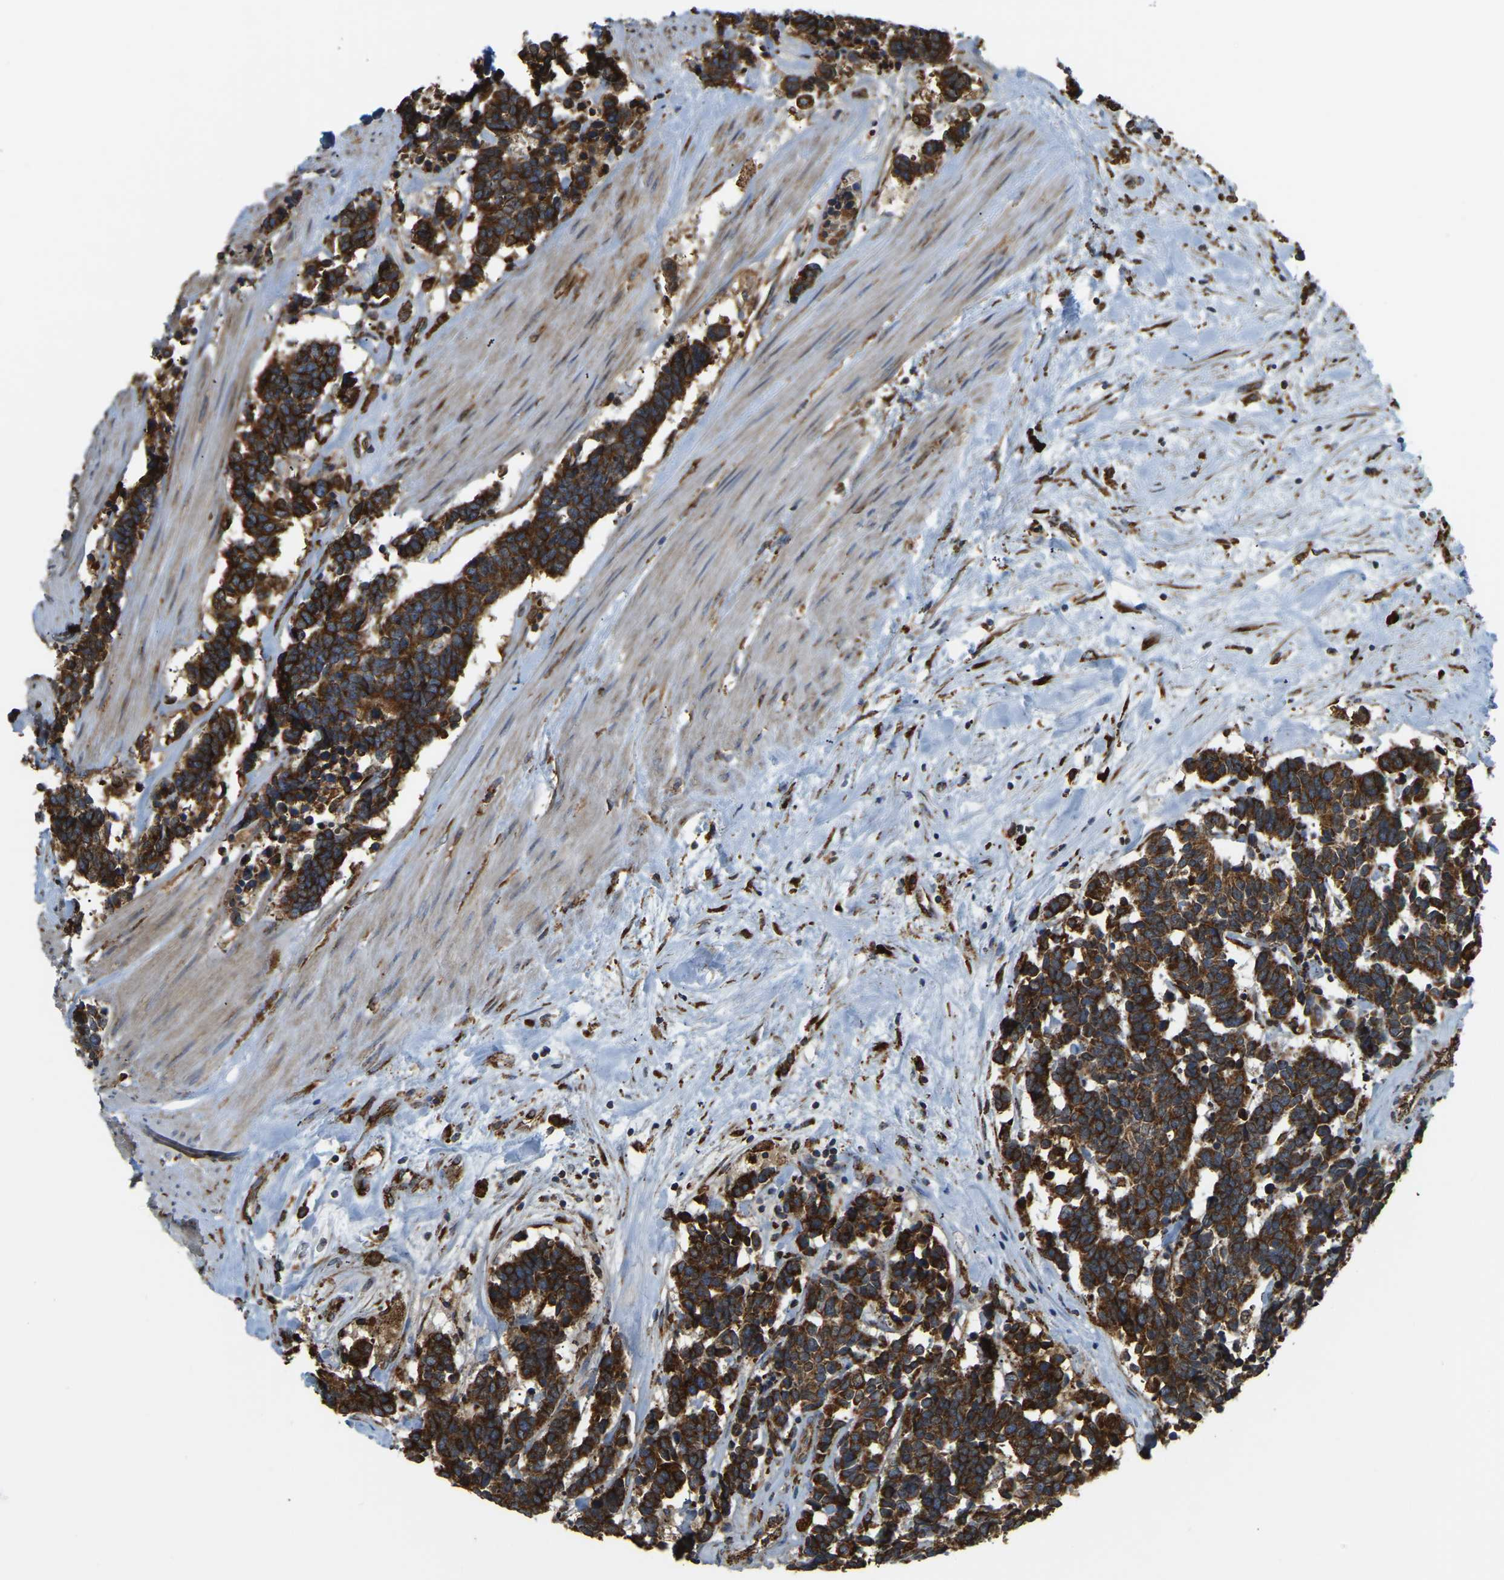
{"staining": {"intensity": "strong", "quantity": ">75%", "location": "cytoplasmic/membranous"}, "tissue": "carcinoid", "cell_type": "Tumor cells", "image_type": "cancer", "snomed": [{"axis": "morphology", "description": "Carcinoma, NOS"}, {"axis": "morphology", "description": "Carcinoid, malignant, NOS"}, {"axis": "topography", "description": "Urinary bladder"}], "caption": "Human carcinoid (malignant) stained with a brown dye demonstrates strong cytoplasmic/membranous positive positivity in approximately >75% of tumor cells.", "gene": "RNF115", "patient": {"sex": "male", "age": 57}}